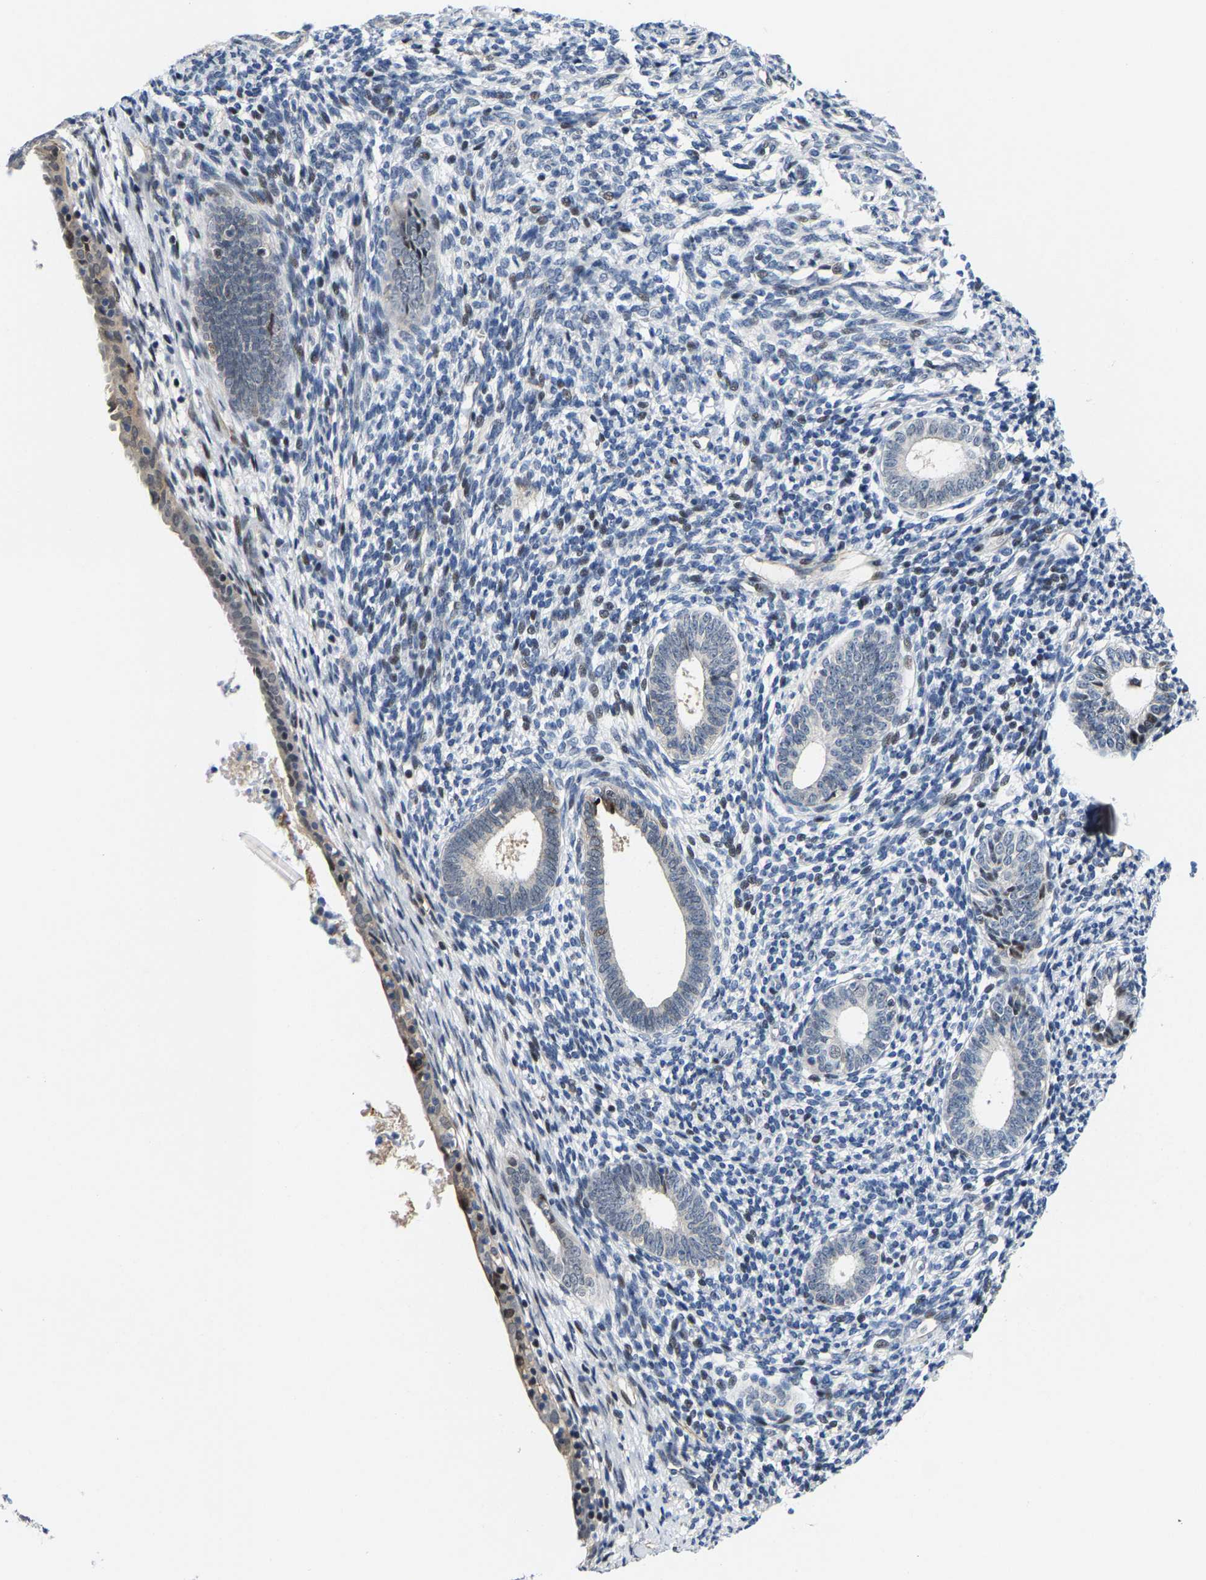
{"staining": {"intensity": "weak", "quantity": "<25%", "location": "nuclear"}, "tissue": "endometrium", "cell_type": "Cells in endometrial stroma", "image_type": "normal", "snomed": [{"axis": "morphology", "description": "Normal tissue, NOS"}, {"axis": "morphology", "description": "Adenocarcinoma, NOS"}, {"axis": "topography", "description": "Endometrium"}], "caption": "This micrograph is of benign endometrium stained with IHC to label a protein in brown with the nuclei are counter-stained blue. There is no staining in cells in endometrial stroma. (Immunohistochemistry (ihc), brightfield microscopy, high magnification).", "gene": "GTPBP10", "patient": {"sex": "female", "age": 57}}